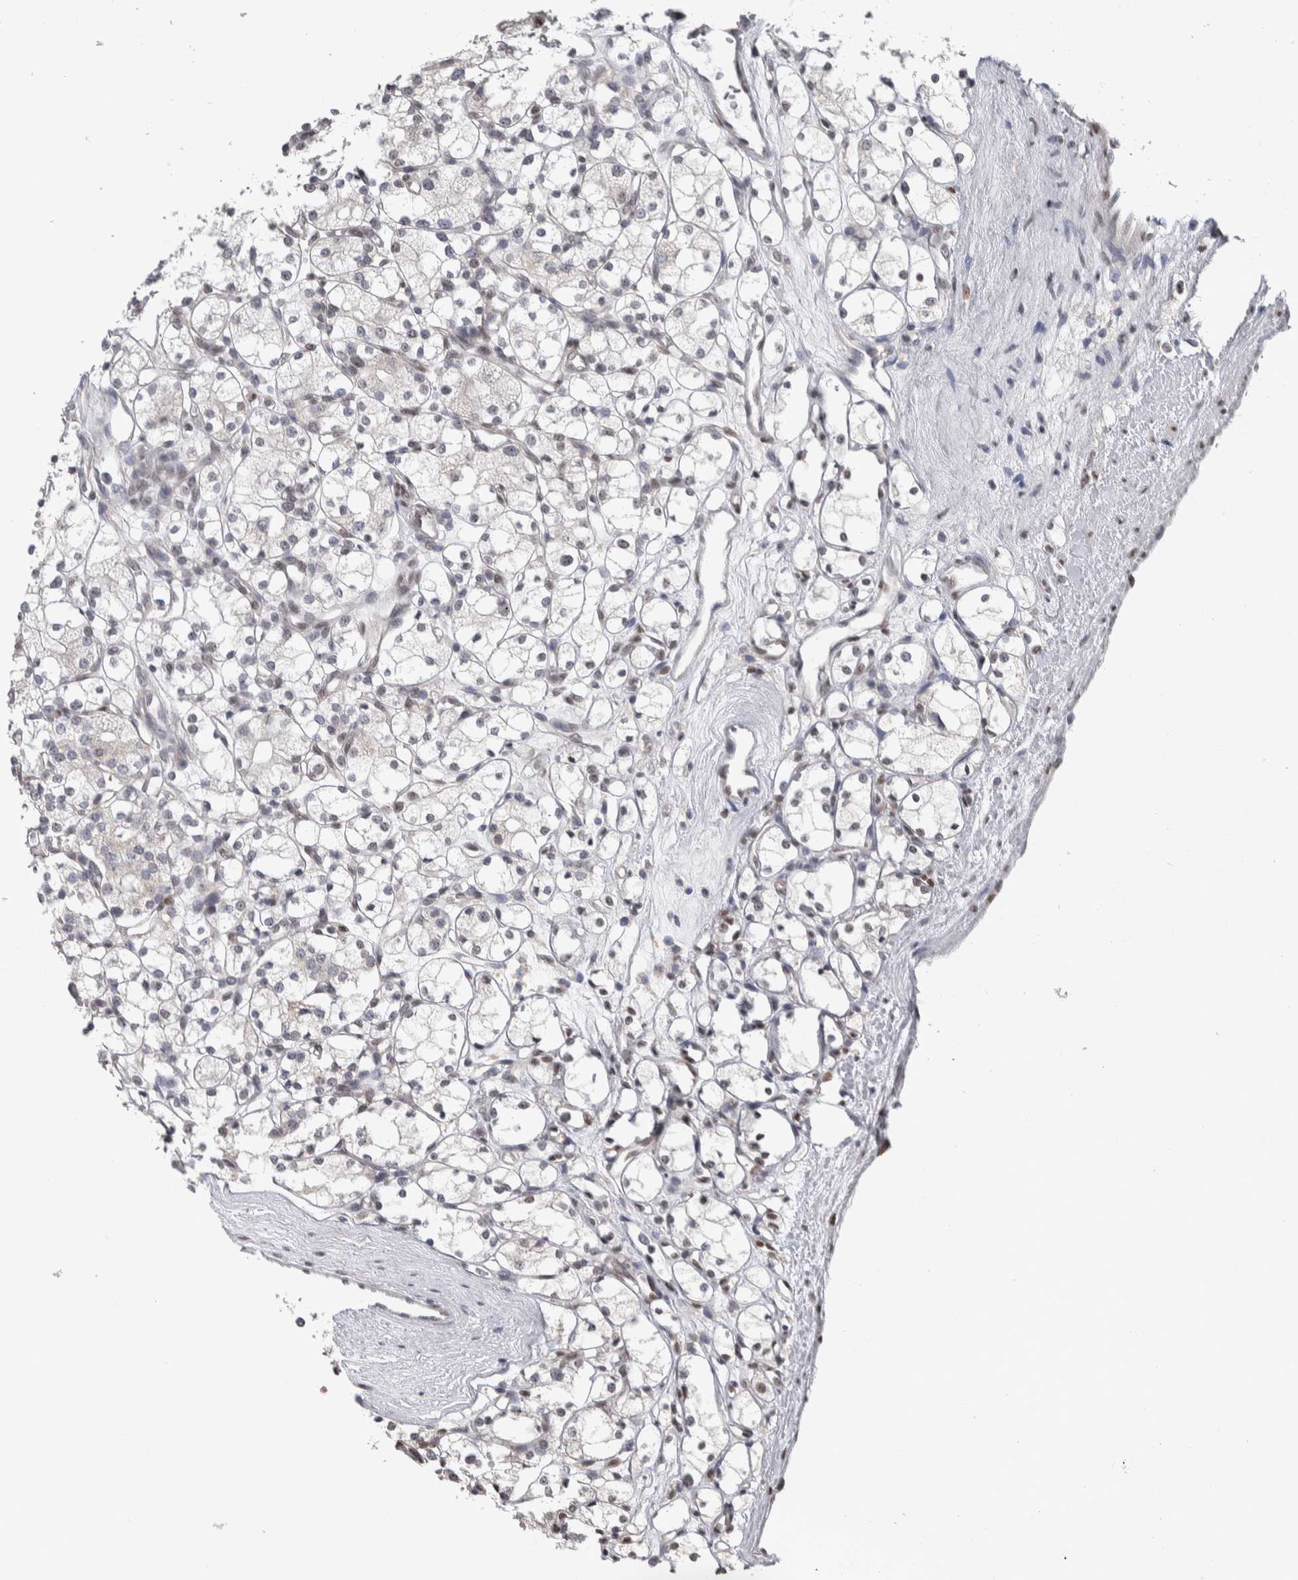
{"staining": {"intensity": "negative", "quantity": "none", "location": "none"}, "tissue": "renal cancer", "cell_type": "Tumor cells", "image_type": "cancer", "snomed": [{"axis": "morphology", "description": "Adenocarcinoma, NOS"}, {"axis": "topography", "description": "Kidney"}], "caption": "Immunohistochemistry of adenocarcinoma (renal) demonstrates no expression in tumor cells.", "gene": "TAX1BP1", "patient": {"sex": "male", "age": 77}}